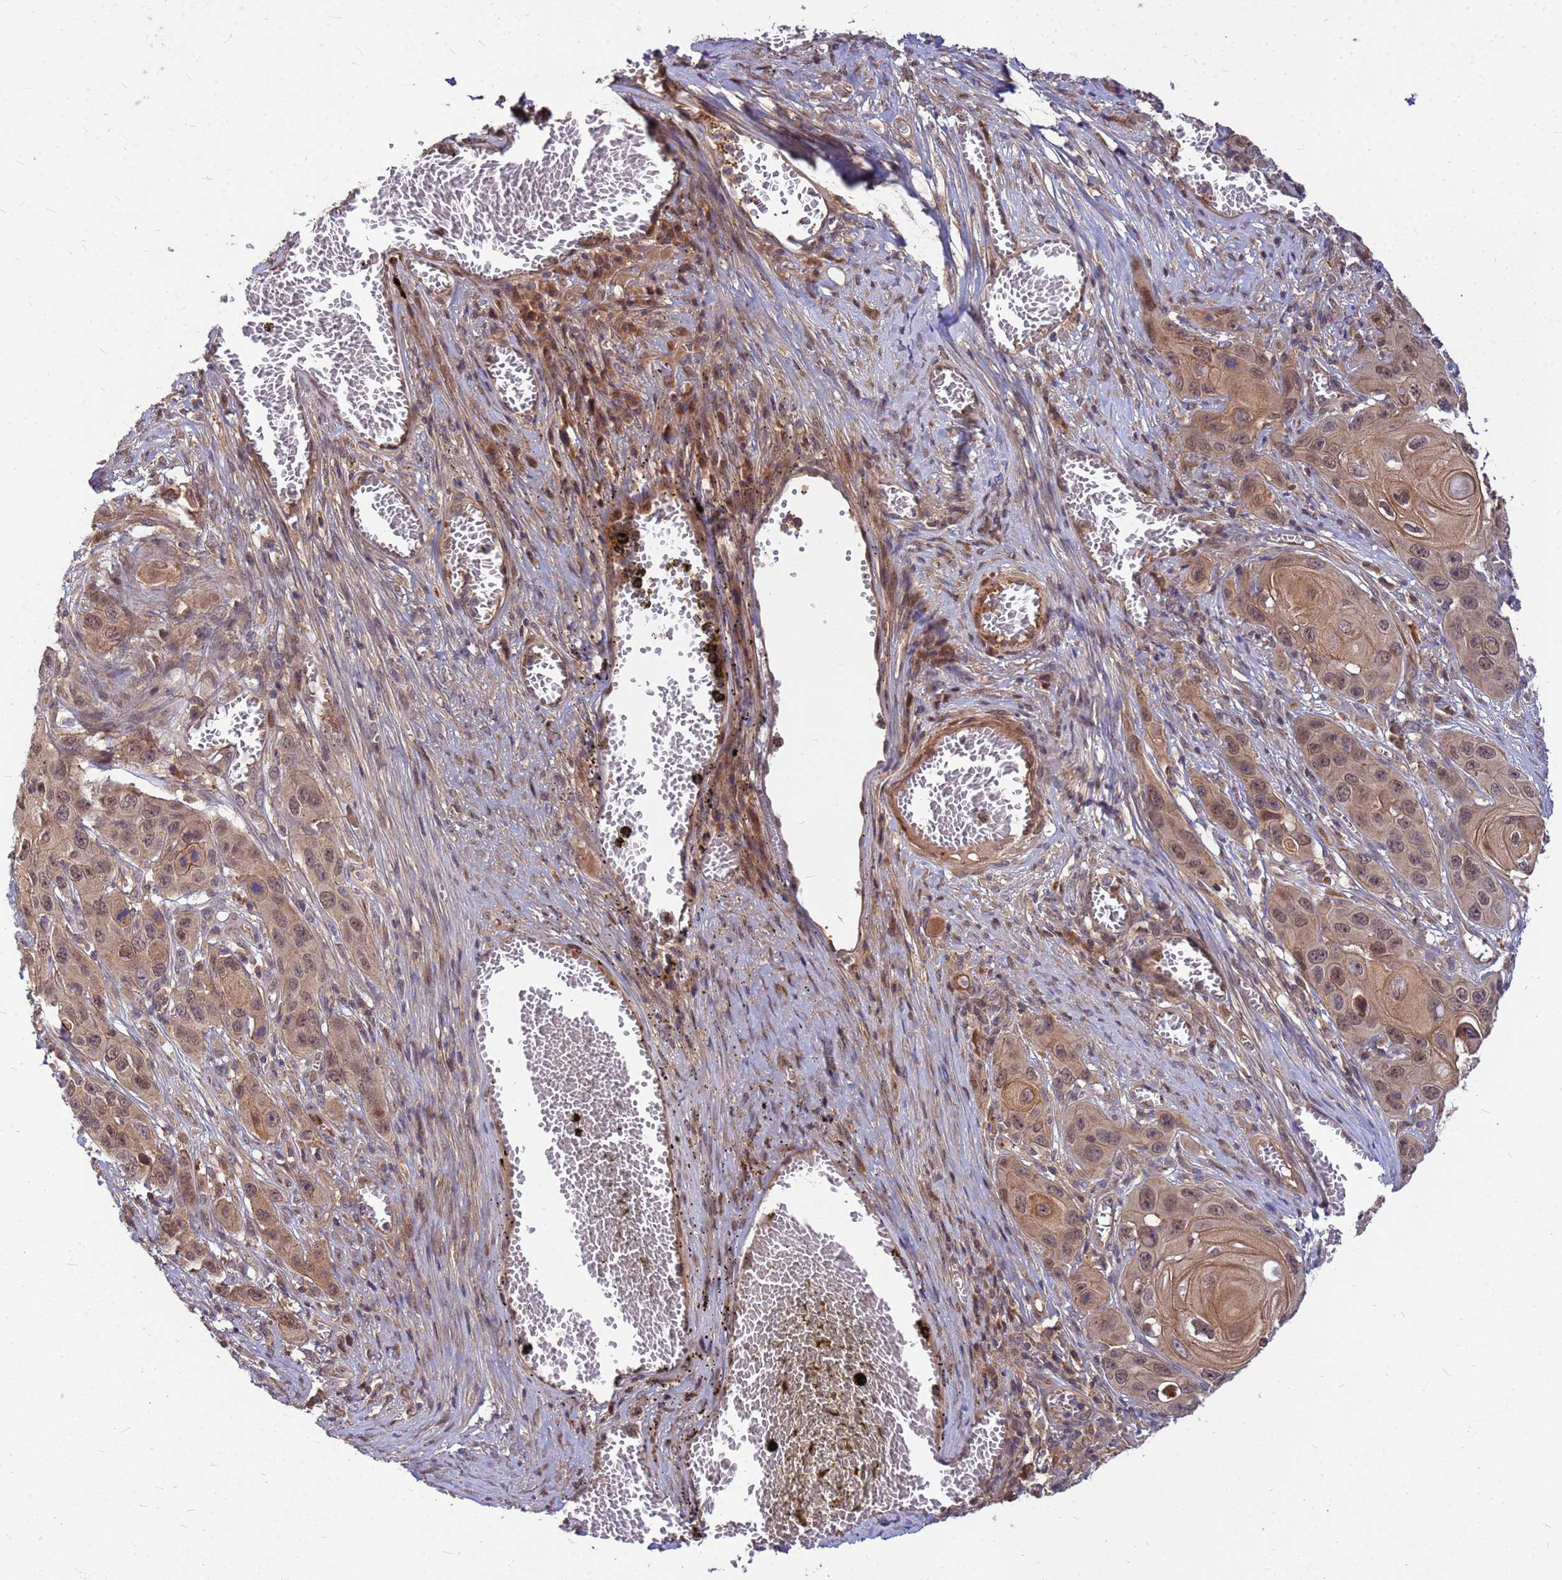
{"staining": {"intensity": "moderate", "quantity": ">75%", "location": "cytoplasmic/membranous,nuclear"}, "tissue": "skin cancer", "cell_type": "Tumor cells", "image_type": "cancer", "snomed": [{"axis": "morphology", "description": "Squamous cell carcinoma, NOS"}, {"axis": "topography", "description": "Skin"}], "caption": "Squamous cell carcinoma (skin) tissue displays moderate cytoplasmic/membranous and nuclear positivity in approximately >75% of tumor cells", "gene": "DUS4L", "patient": {"sex": "male", "age": 55}}